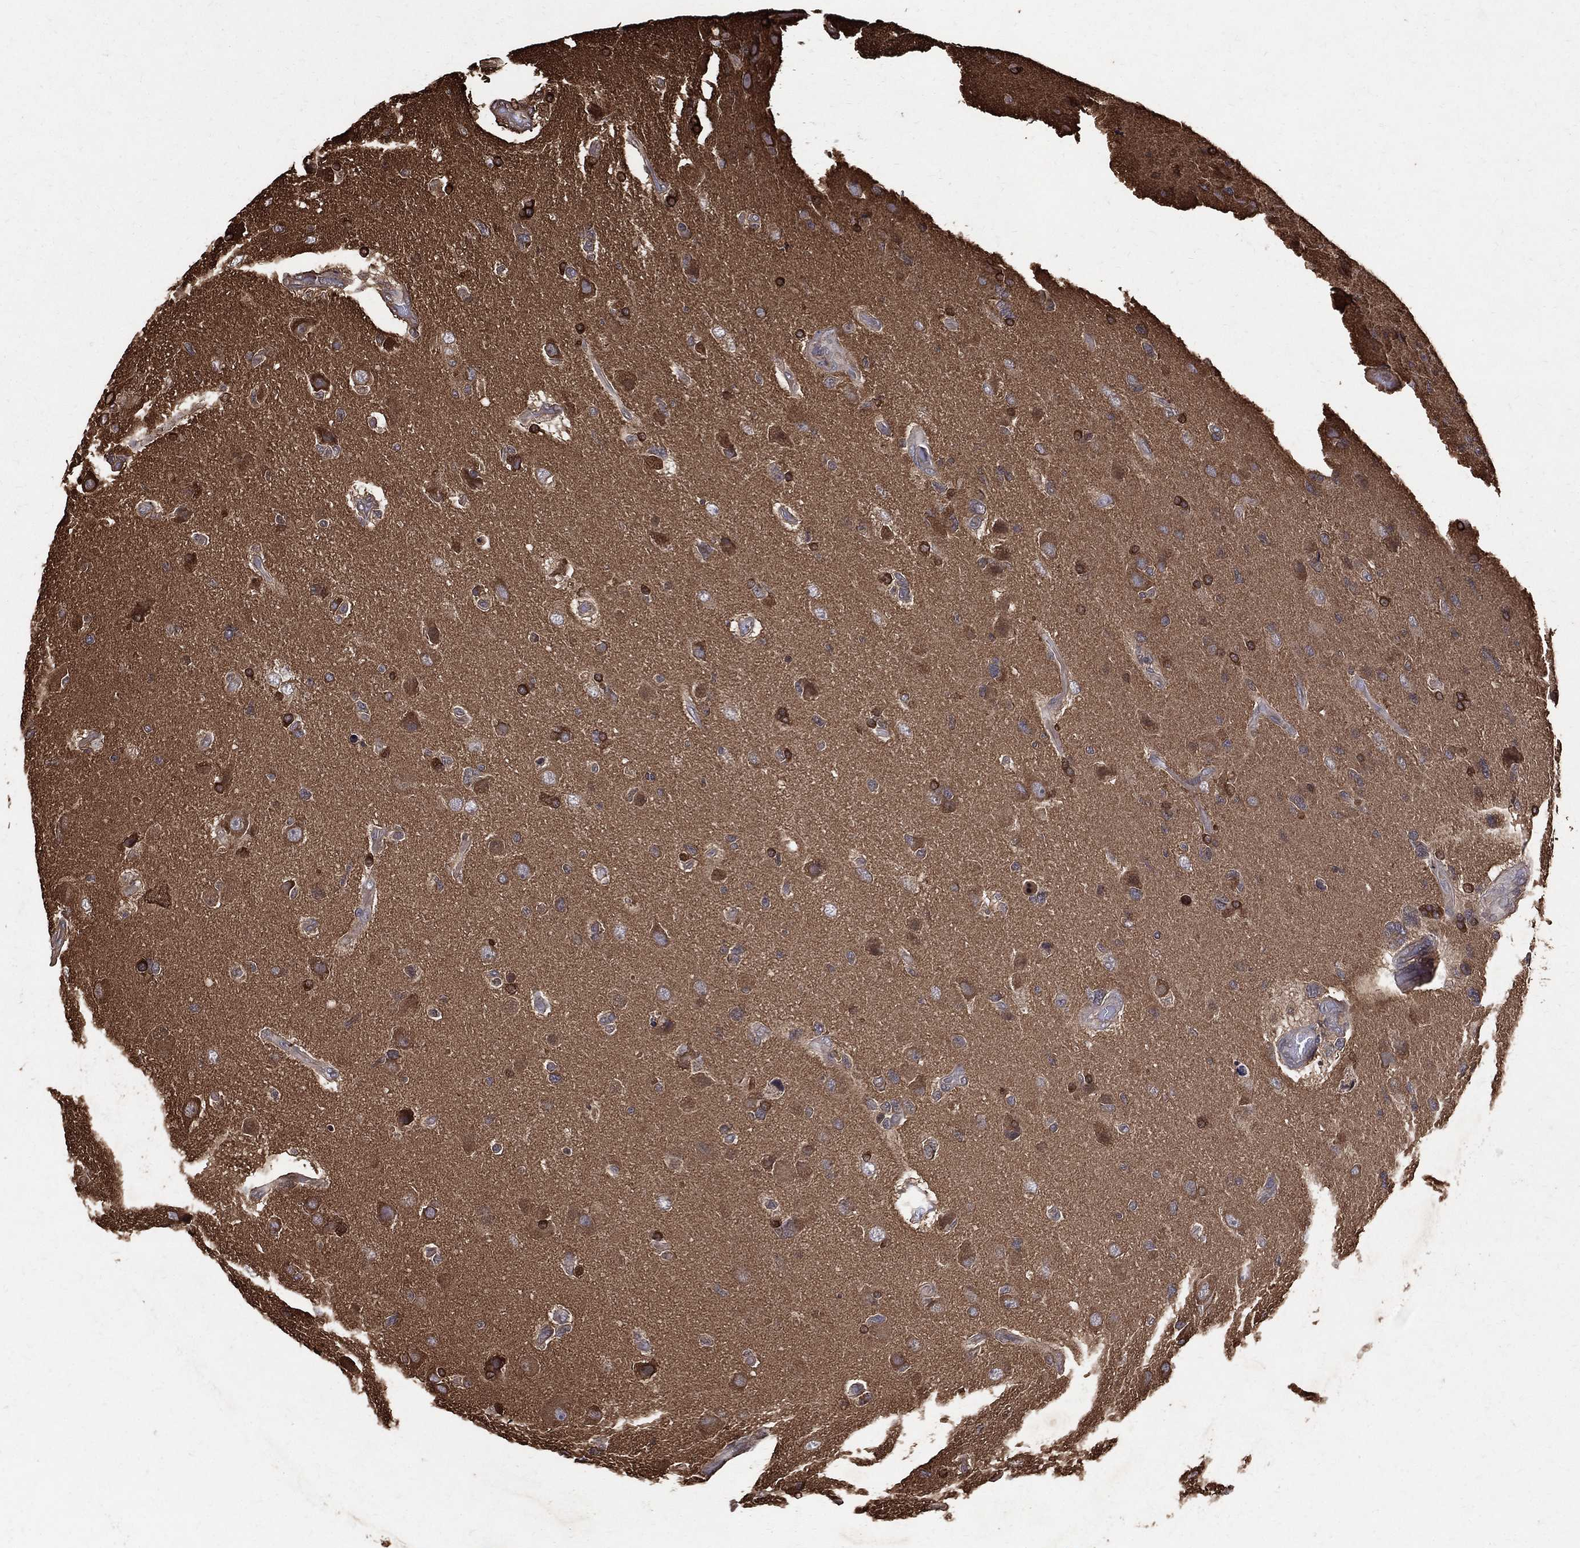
{"staining": {"intensity": "moderate", "quantity": "25%-75%", "location": "cytoplasmic/membranous"}, "tissue": "glioma", "cell_type": "Tumor cells", "image_type": "cancer", "snomed": [{"axis": "morphology", "description": "Glioma, malignant, High grade"}, {"axis": "topography", "description": "Cerebral cortex"}], "caption": "There is medium levels of moderate cytoplasmic/membranous positivity in tumor cells of malignant high-grade glioma, as demonstrated by immunohistochemical staining (brown color).", "gene": "DPYSL2", "patient": {"sex": "male", "age": 70}}